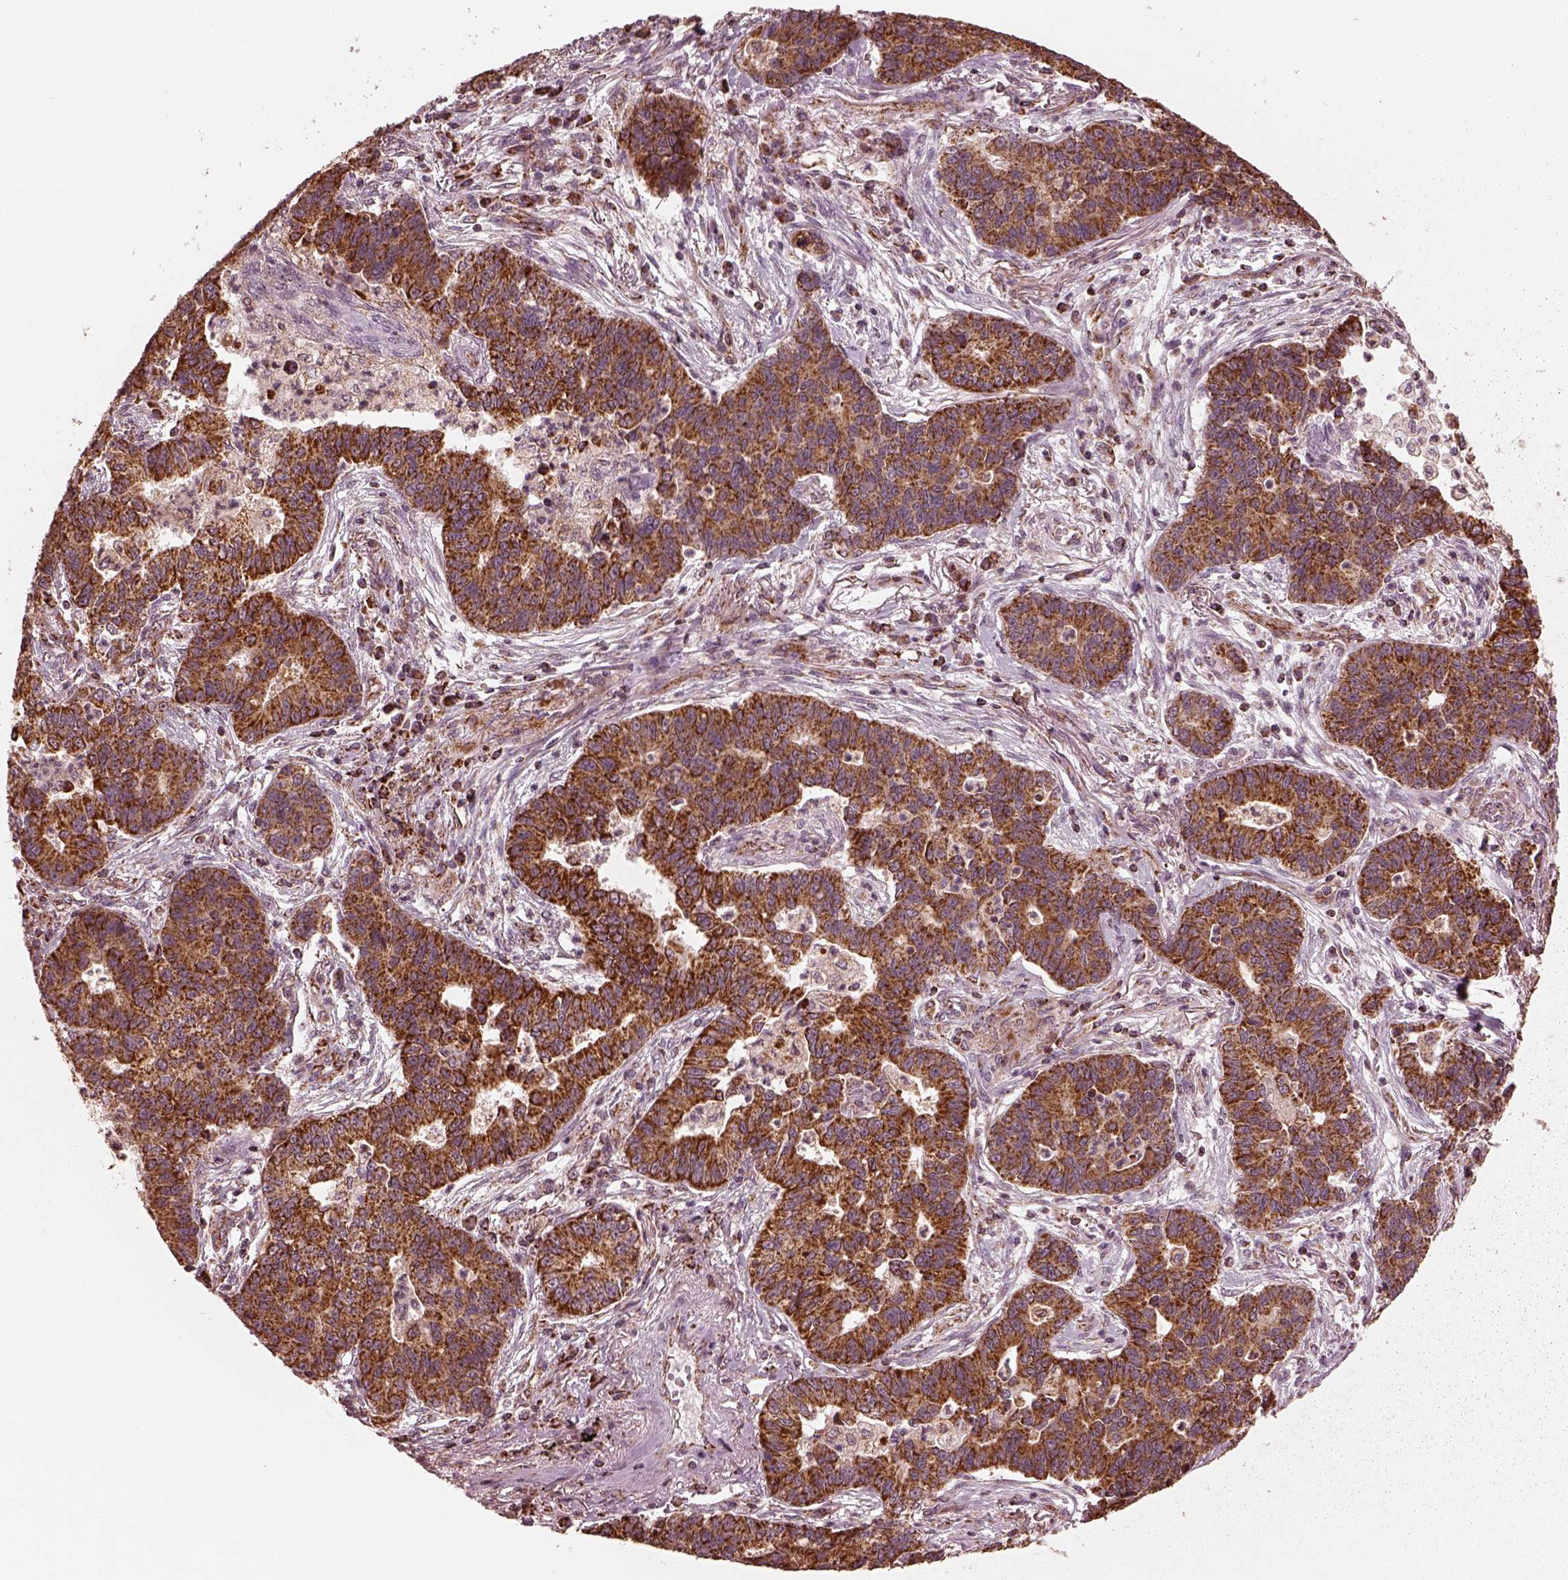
{"staining": {"intensity": "strong", "quantity": ">75%", "location": "cytoplasmic/membranous"}, "tissue": "lung cancer", "cell_type": "Tumor cells", "image_type": "cancer", "snomed": [{"axis": "morphology", "description": "Adenocarcinoma, NOS"}, {"axis": "topography", "description": "Lung"}], "caption": "DAB (3,3'-diaminobenzidine) immunohistochemical staining of human lung adenocarcinoma exhibits strong cytoplasmic/membranous protein positivity in approximately >75% of tumor cells.", "gene": "NDUFB10", "patient": {"sex": "female", "age": 57}}